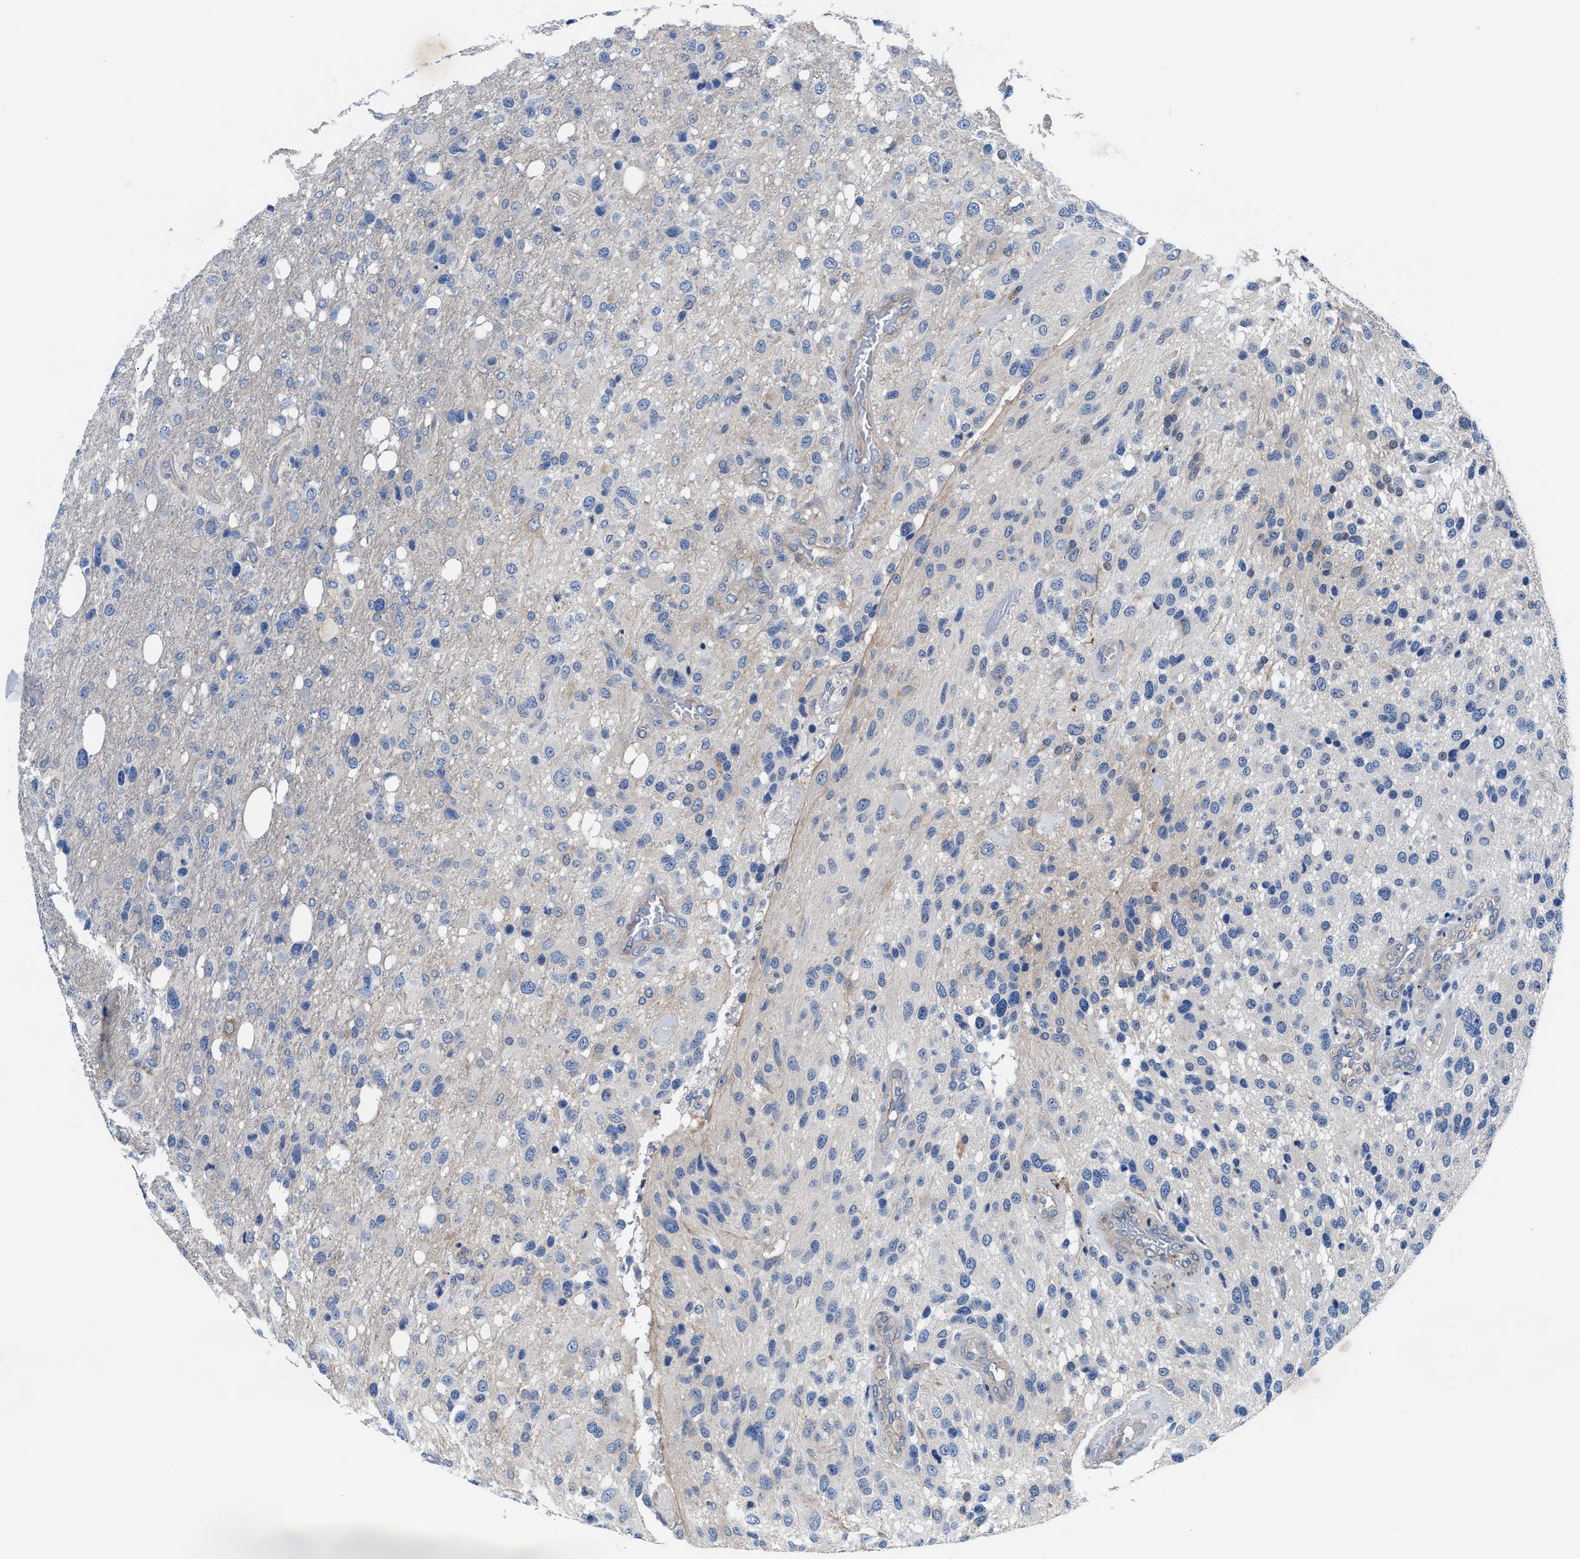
{"staining": {"intensity": "negative", "quantity": "none", "location": "none"}, "tissue": "glioma", "cell_type": "Tumor cells", "image_type": "cancer", "snomed": [{"axis": "morphology", "description": "Glioma, malignant, High grade"}, {"axis": "topography", "description": "Brain"}], "caption": "A photomicrograph of high-grade glioma (malignant) stained for a protein demonstrates no brown staining in tumor cells. (Stains: DAB (3,3'-diaminobenzidine) immunohistochemistry with hematoxylin counter stain, Microscopy: brightfield microscopy at high magnification).", "gene": "PARG", "patient": {"sex": "female", "age": 58}}